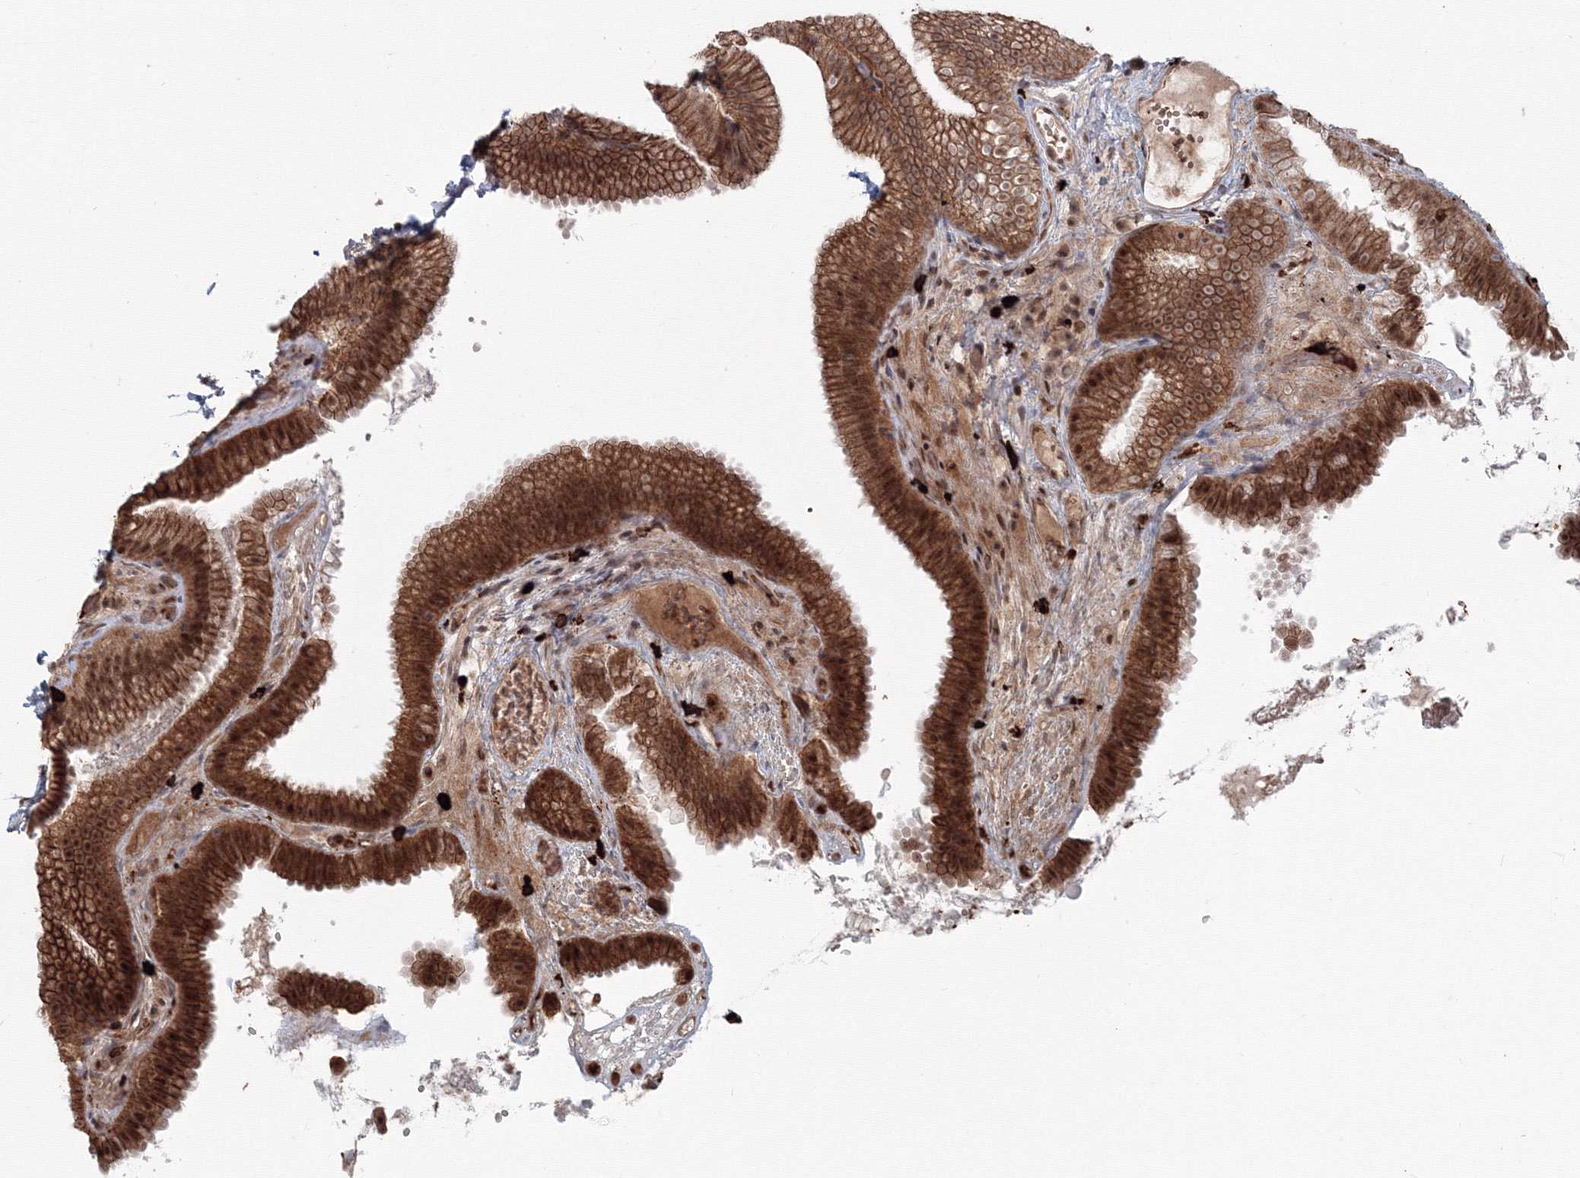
{"staining": {"intensity": "strong", "quantity": ">75%", "location": "cytoplasmic/membranous,nuclear"}, "tissue": "gallbladder", "cell_type": "Glandular cells", "image_type": "normal", "snomed": [{"axis": "morphology", "description": "Normal tissue, NOS"}, {"axis": "topography", "description": "Gallbladder"}], "caption": "Approximately >75% of glandular cells in benign human gallbladder show strong cytoplasmic/membranous,nuclear protein expression as visualized by brown immunohistochemical staining.", "gene": "SH3PXD2A", "patient": {"sex": "female", "age": 30}}